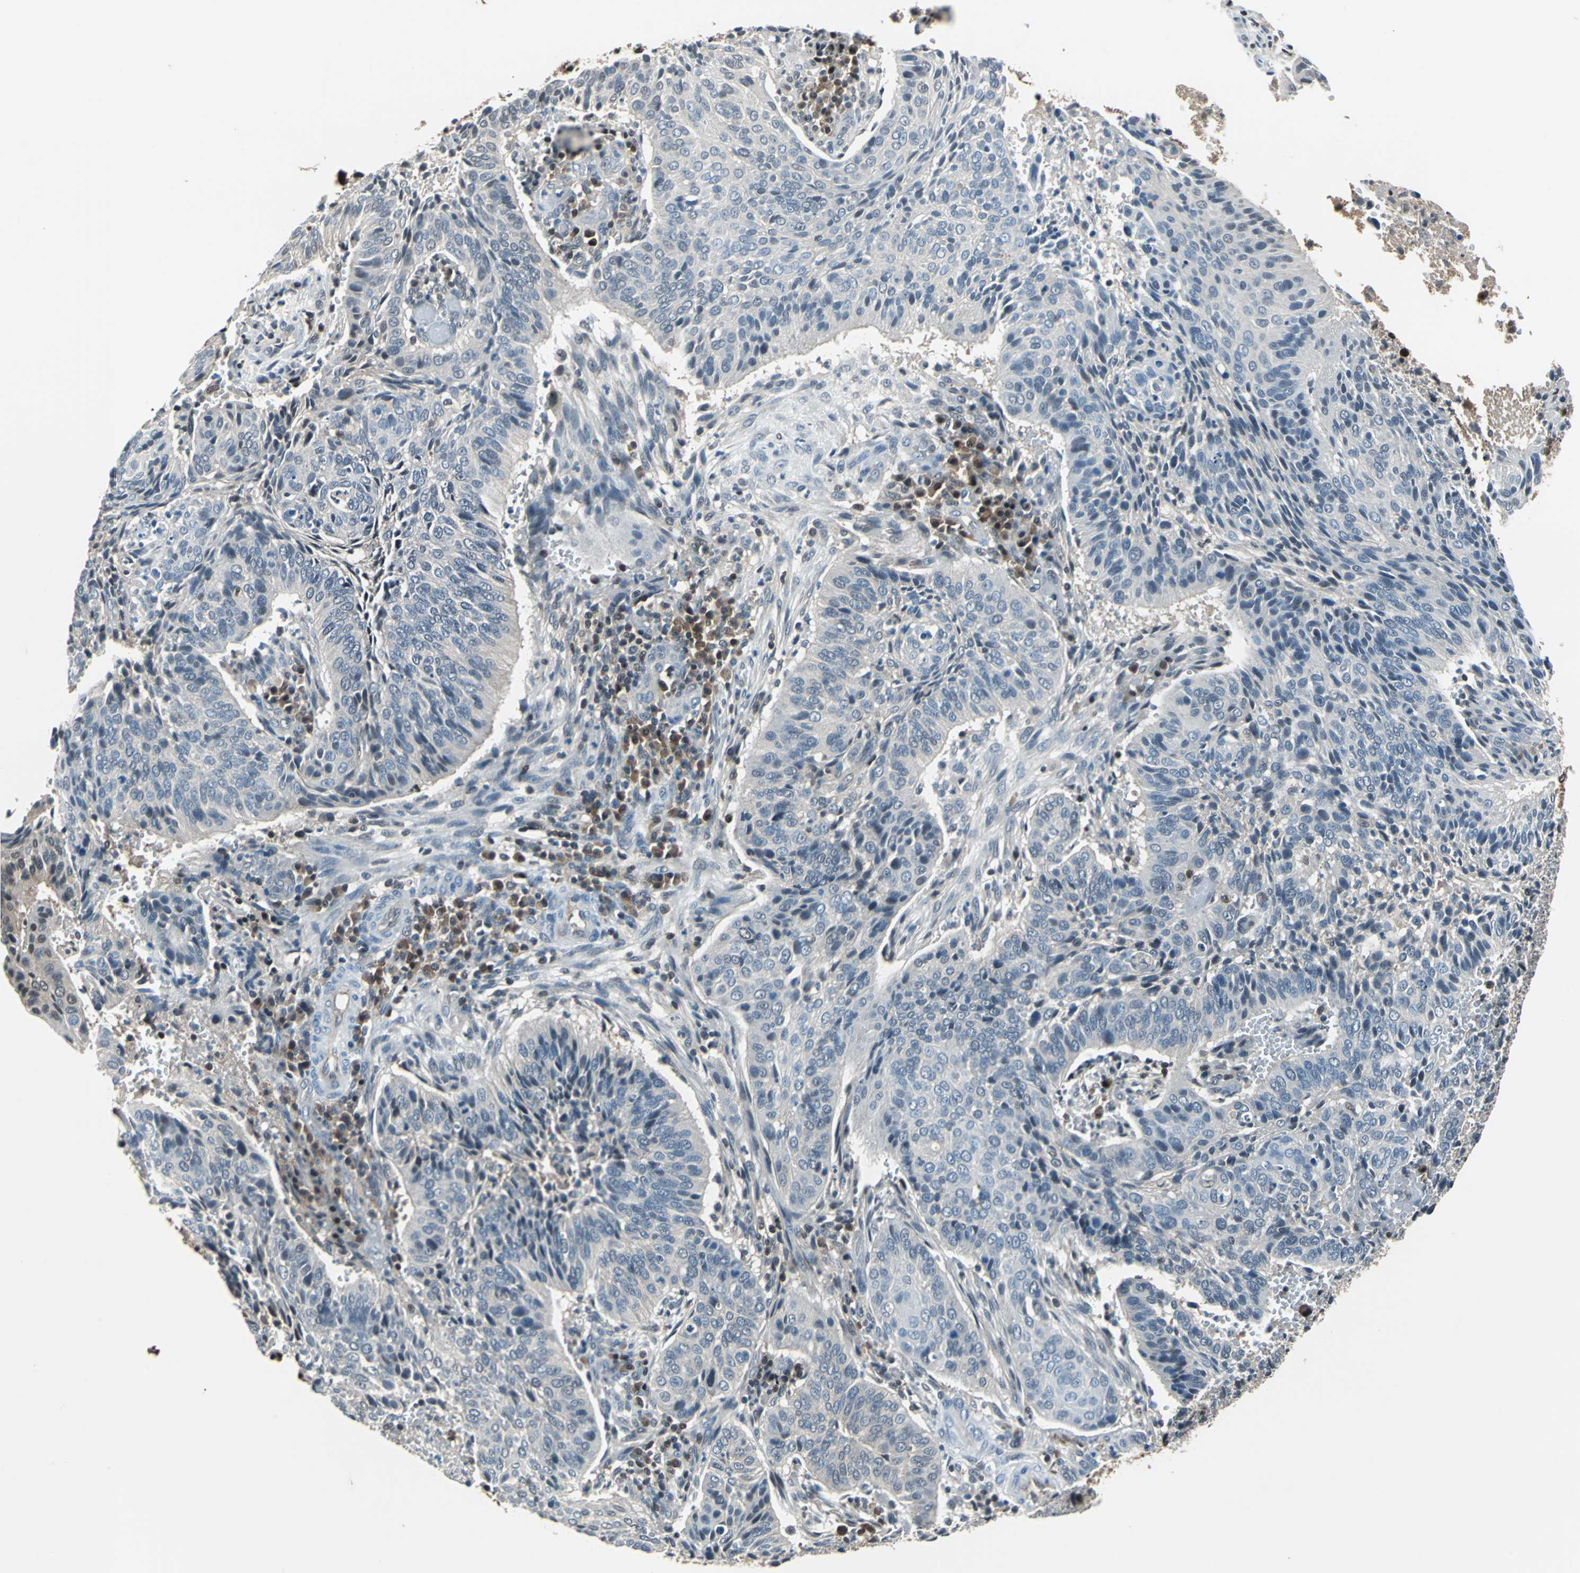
{"staining": {"intensity": "negative", "quantity": "none", "location": "none"}, "tissue": "cervical cancer", "cell_type": "Tumor cells", "image_type": "cancer", "snomed": [{"axis": "morphology", "description": "Squamous cell carcinoma, NOS"}, {"axis": "topography", "description": "Cervix"}], "caption": "The IHC micrograph has no significant positivity in tumor cells of cervical cancer (squamous cell carcinoma) tissue.", "gene": "PSME1", "patient": {"sex": "female", "age": 39}}